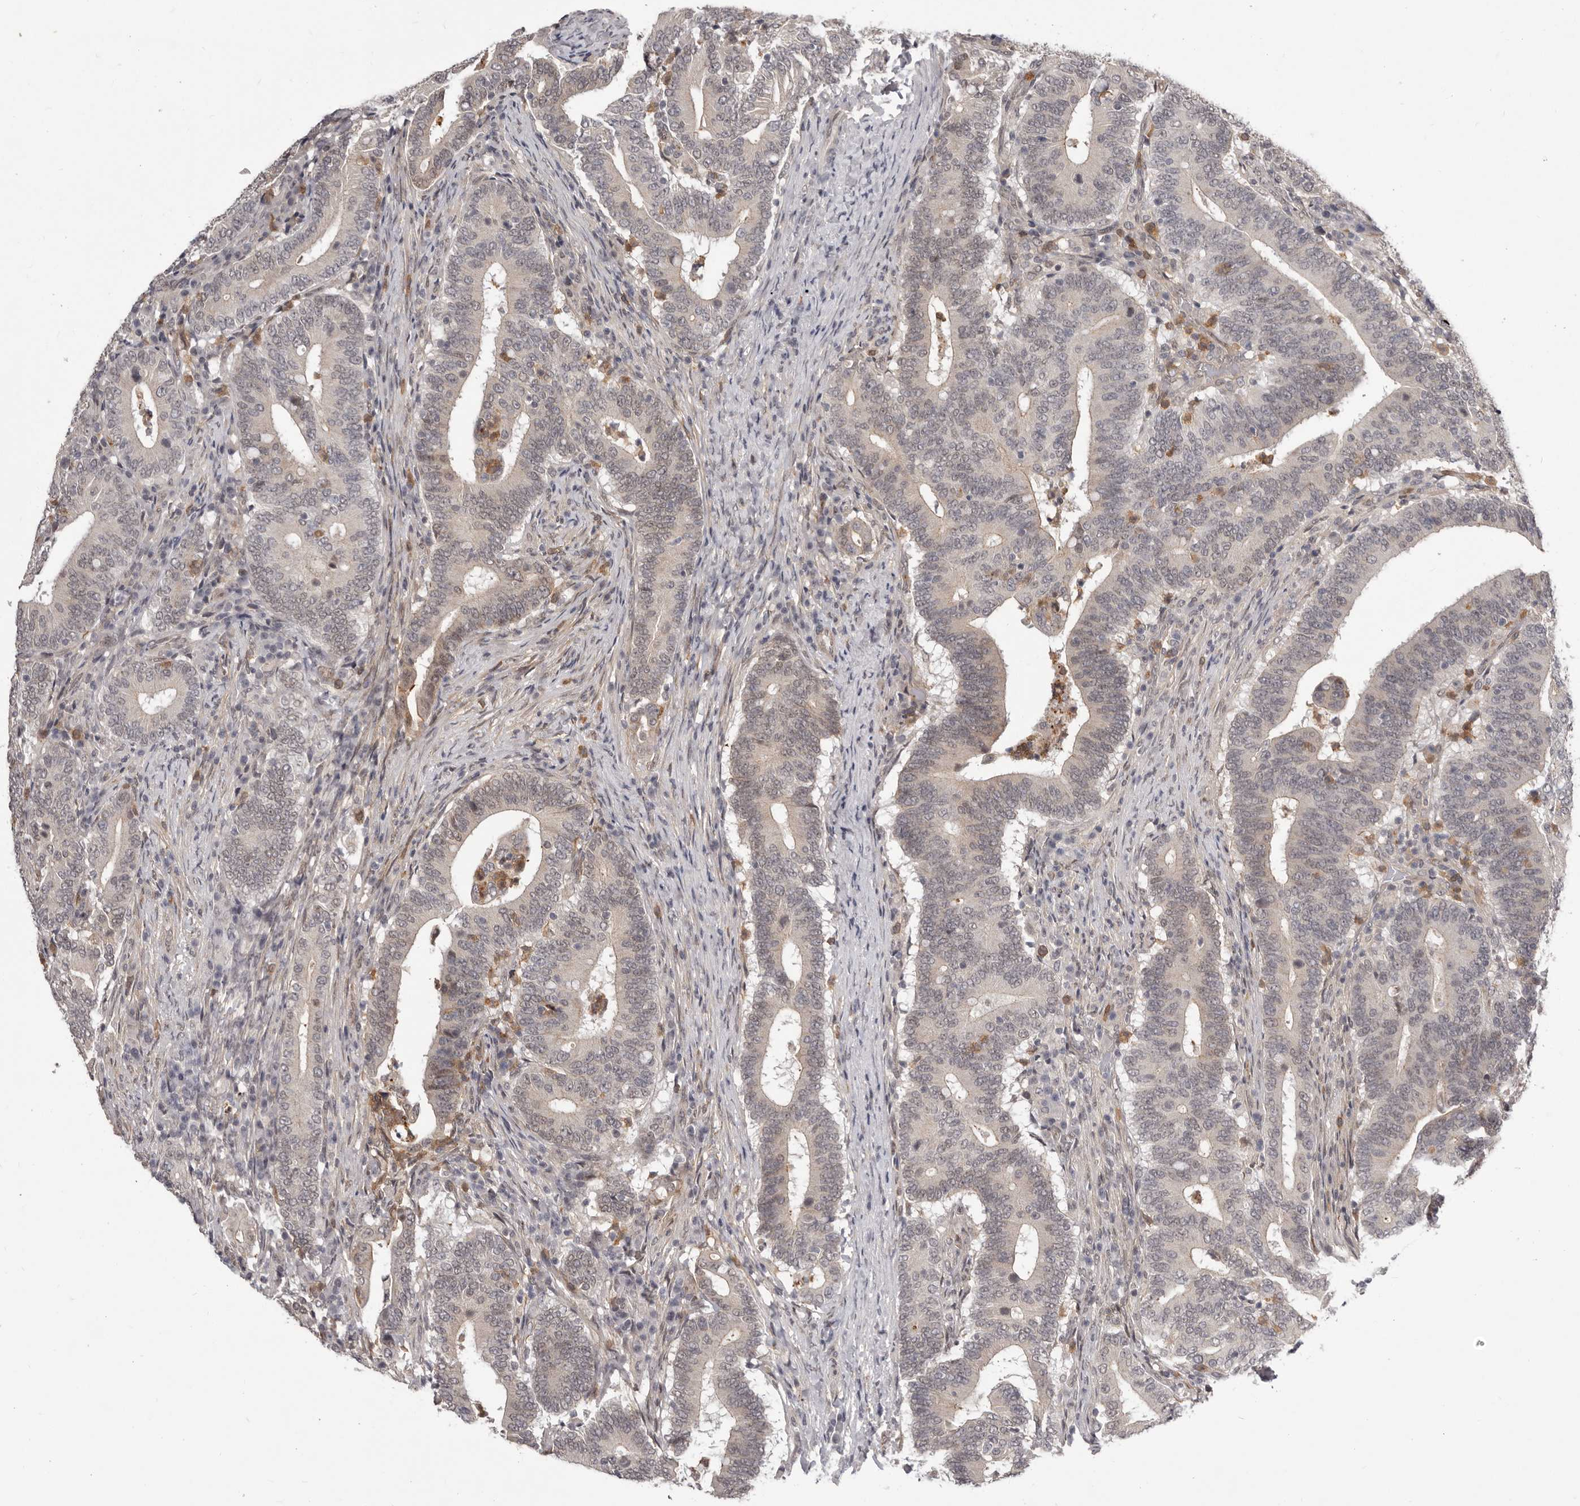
{"staining": {"intensity": "negative", "quantity": "none", "location": "none"}, "tissue": "colorectal cancer", "cell_type": "Tumor cells", "image_type": "cancer", "snomed": [{"axis": "morphology", "description": "Adenocarcinoma, NOS"}, {"axis": "topography", "description": "Colon"}], "caption": "Immunohistochemistry photomicrograph of neoplastic tissue: human colorectal cancer (adenocarcinoma) stained with DAB (3,3'-diaminobenzidine) reveals no significant protein positivity in tumor cells. (DAB (3,3'-diaminobenzidine) IHC, high magnification).", "gene": "RNF2", "patient": {"sex": "female", "age": 66}}